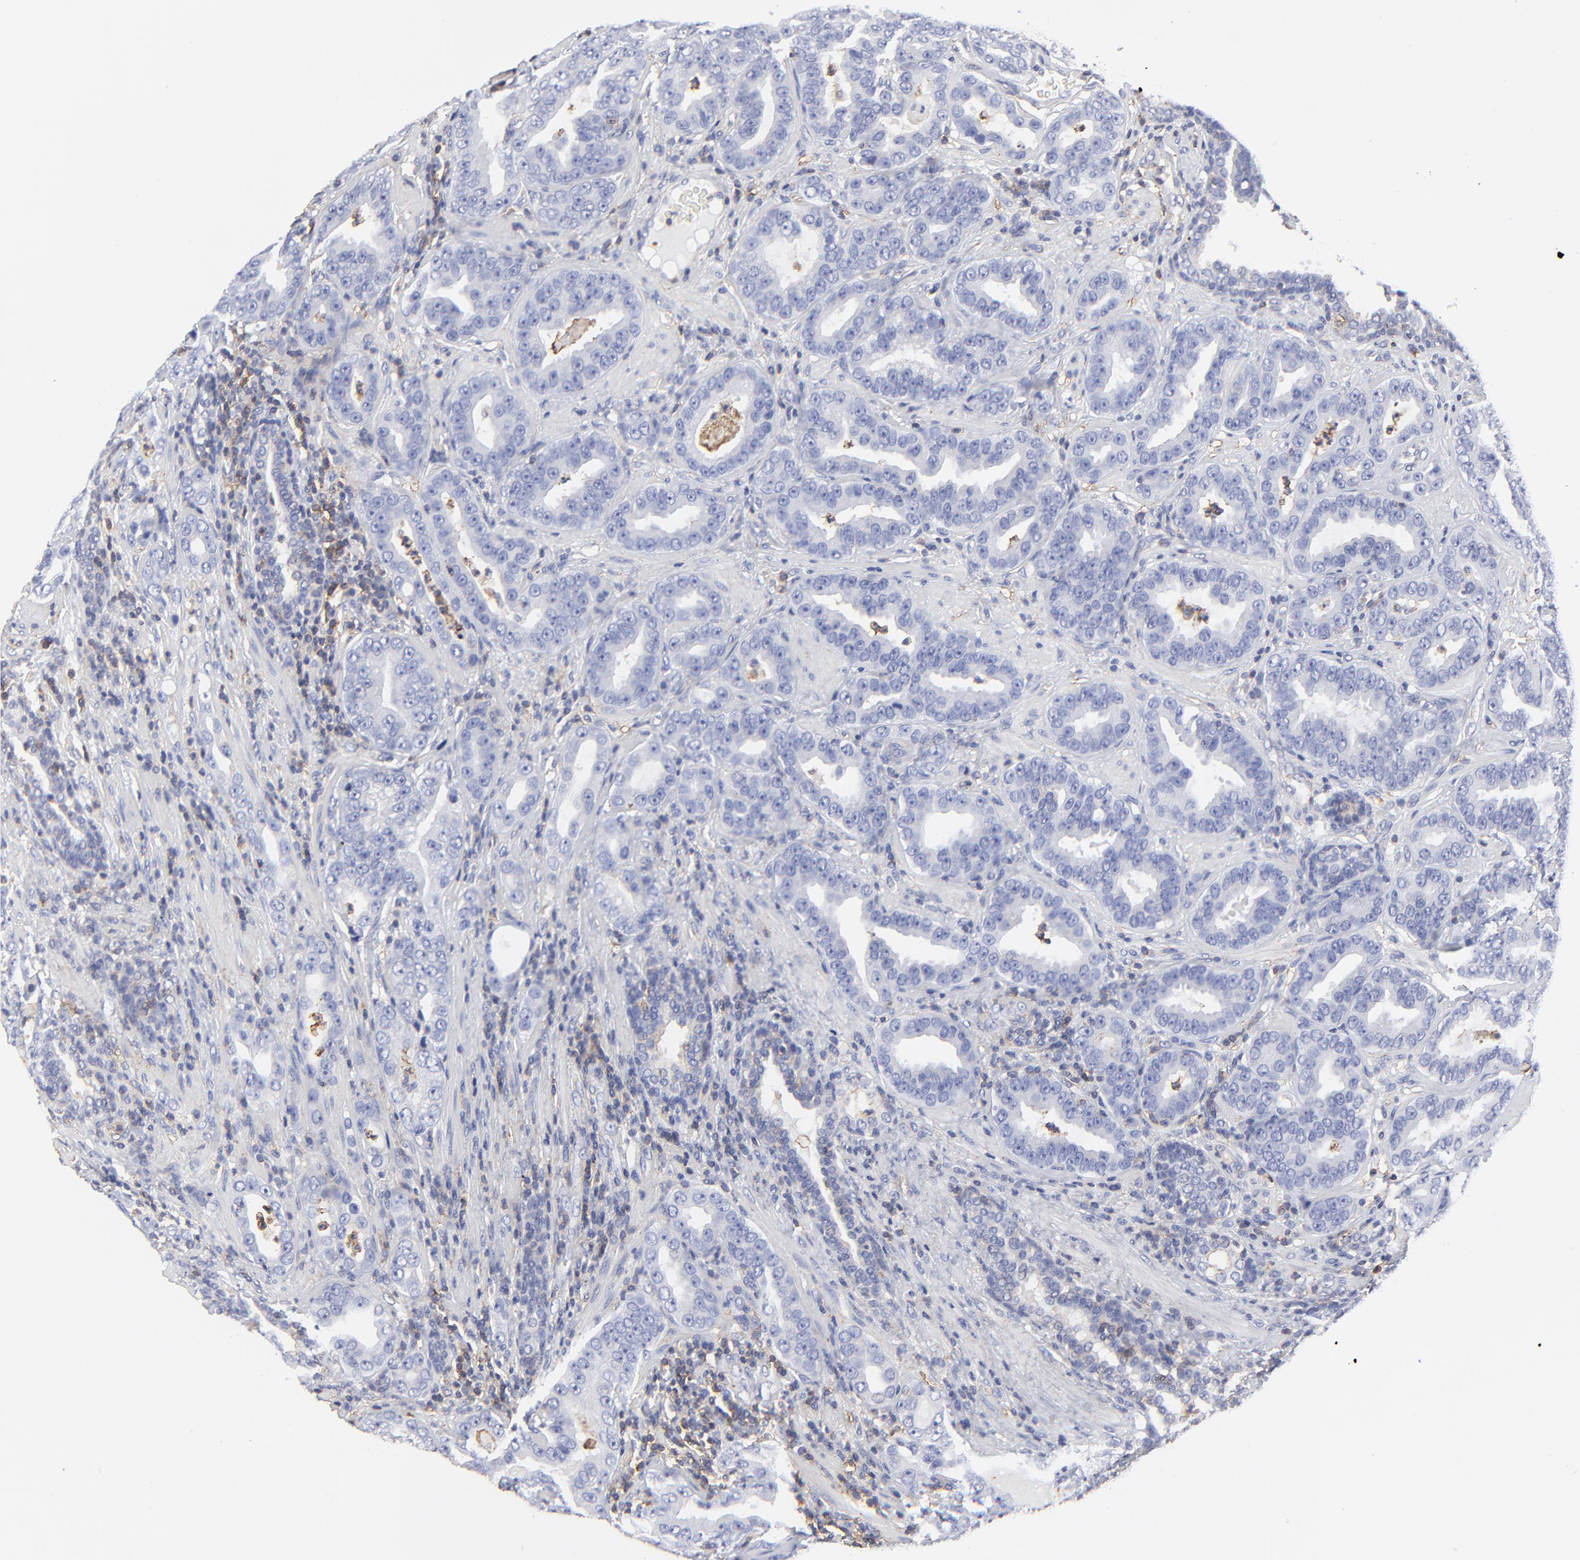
{"staining": {"intensity": "negative", "quantity": "none", "location": "none"}, "tissue": "prostate cancer", "cell_type": "Tumor cells", "image_type": "cancer", "snomed": [{"axis": "morphology", "description": "Adenocarcinoma, Low grade"}, {"axis": "topography", "description": "Prostate"}], "caption": "Image shows no significant protein positivity in tumor cells of prostate cancer.", "gene": "ANXA6", "patient": {"sex": "male", "age": 59}}